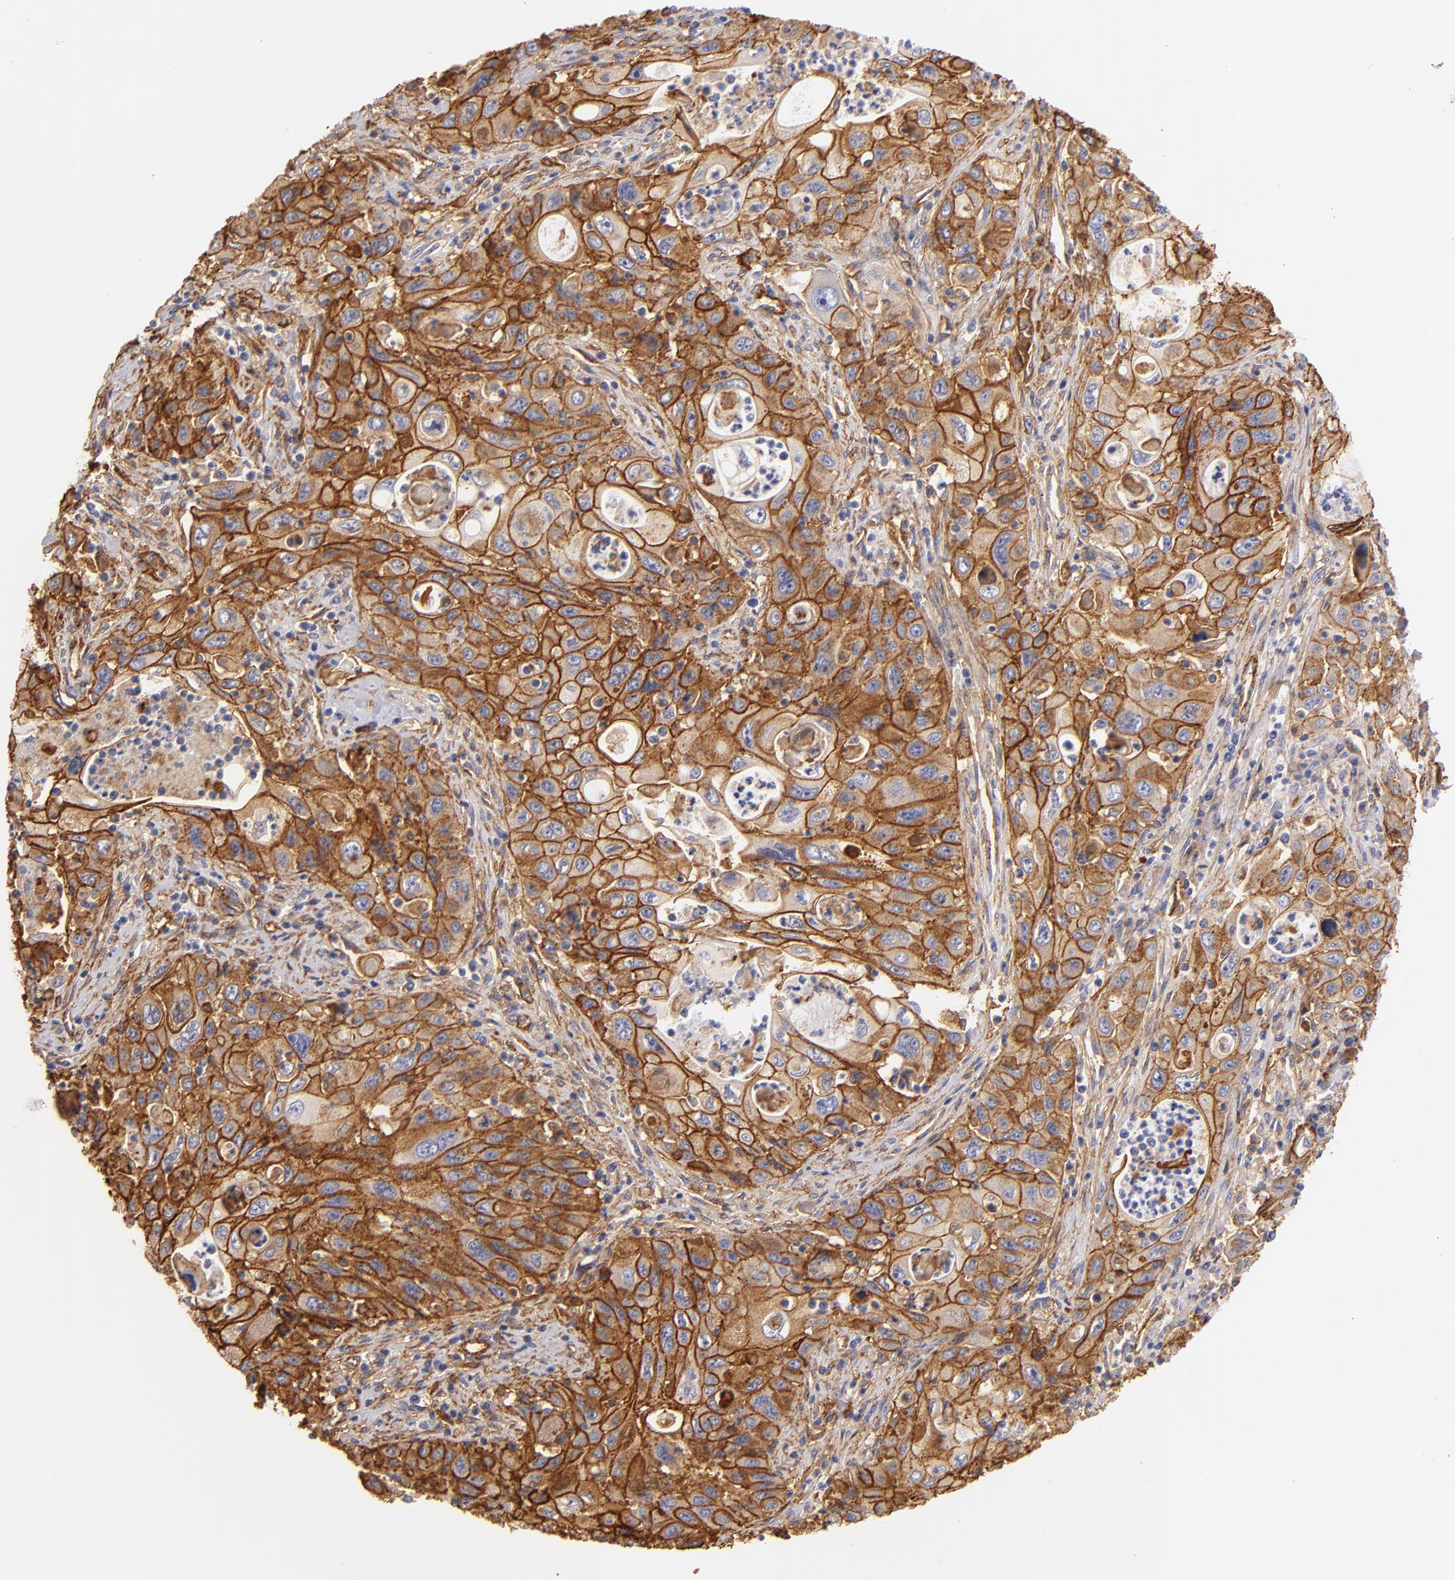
{"staining": {"intensity": "strong", "quantity": ">75%", "location": "cytoplasmic/membranous"}, "tissue": "pancreatic cancer", "cell_type": "Tumor cells", "image_type": "cancer", "snomed": [{"axis": "morphology", "description": "Adenocarcinoma, NOS"}, {"axis": "topography", "description": "Pancreas"}], "caption": "Pancreatic cancer stained with DAB (3,3'-diaminobenzidine) immunohistochemistry shows high levels of strong cytoplasmic/membranous staining in approximately >75% of tumor cells.", "gene": "CD151", "patient": {"sex": "male", "age": 70}}